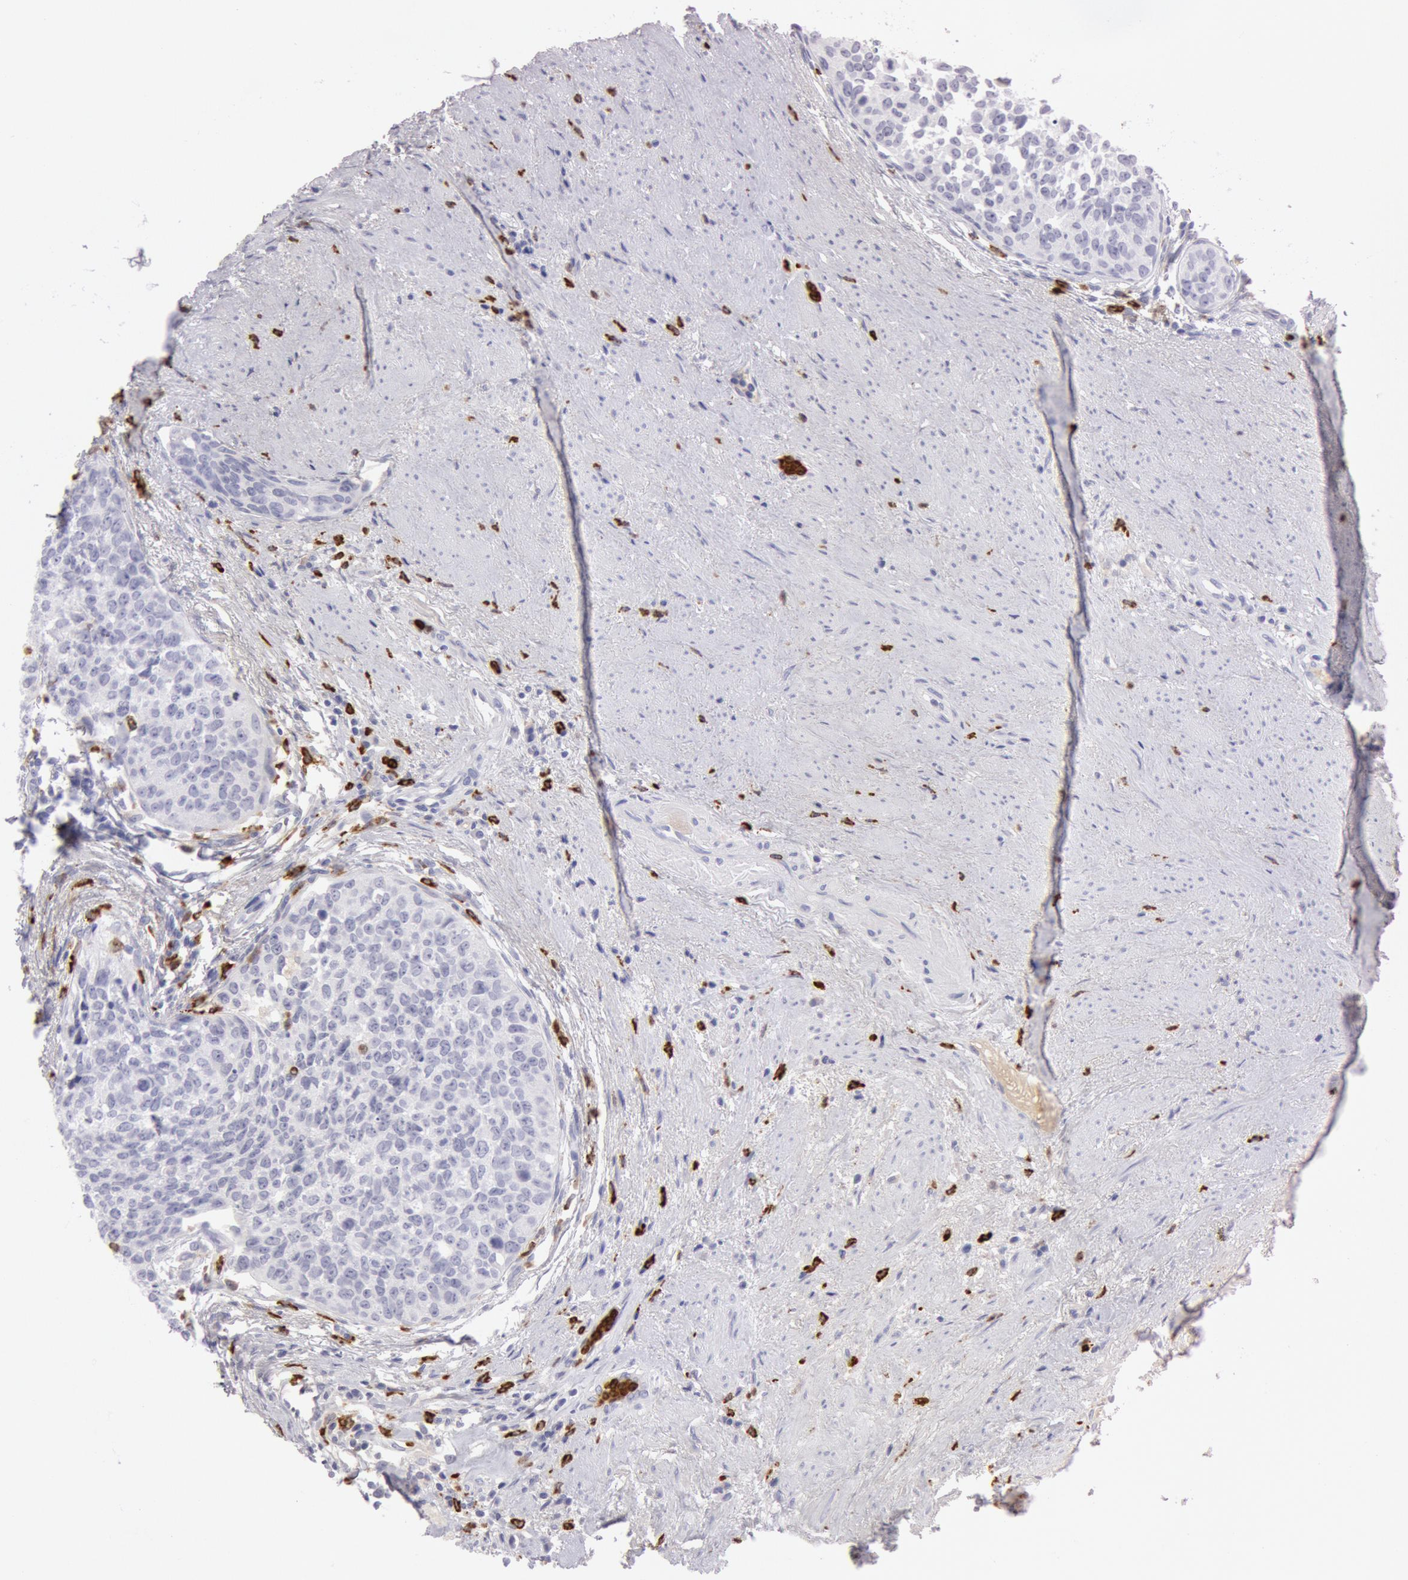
{"staining": {"intensity": "negative", "quantity": "none", "location": "none"}, "tissue": "urothelial cancer", "cell_type": "Tumor cells", "image_type": "cancer", "snomed": [{"axis": "morphology", "description": "Urothelial carcinoma, High grade"}, {"axis": "topography", "description": "Urinary bladder"}], "caption": "A high-resolution image shows immunohistochemistry staining of high-grade urothelial carcinoma, which demonstrates no significant positivity in tumor cells.", "gene": "FCN1", "patient": {"sex": "male", "age": 81}}